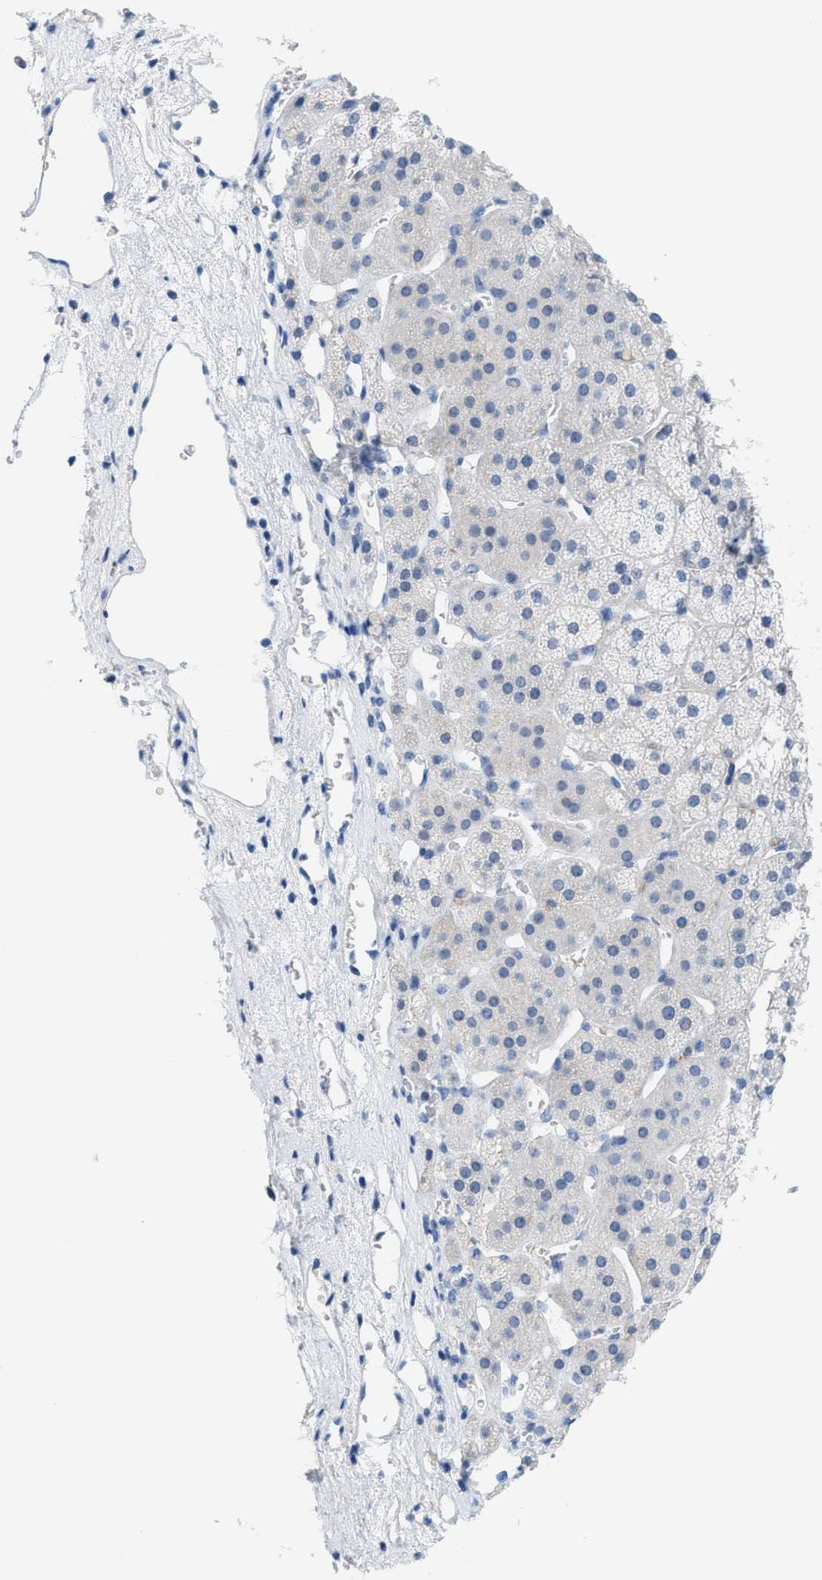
{"staining": {"intensity": "negative", "quantity": "none", "location": "none"}, "tissue": "adrenal gland", "cell_type": "Glandular cells", "image_type": "normal", "snomed": [{"axis": "morphology", "description": "Normal tissue, NOS"}, {"axis": "topography", "description": "Adrenal gland"}], "caption": "A histopathology image of adrenal gland stained for a protein exhibits no brown staining in glandular cells. (DAB IHC, high magnification).", "gene": "KIFC3", "patient": {"sex": "female", "age": 44}}